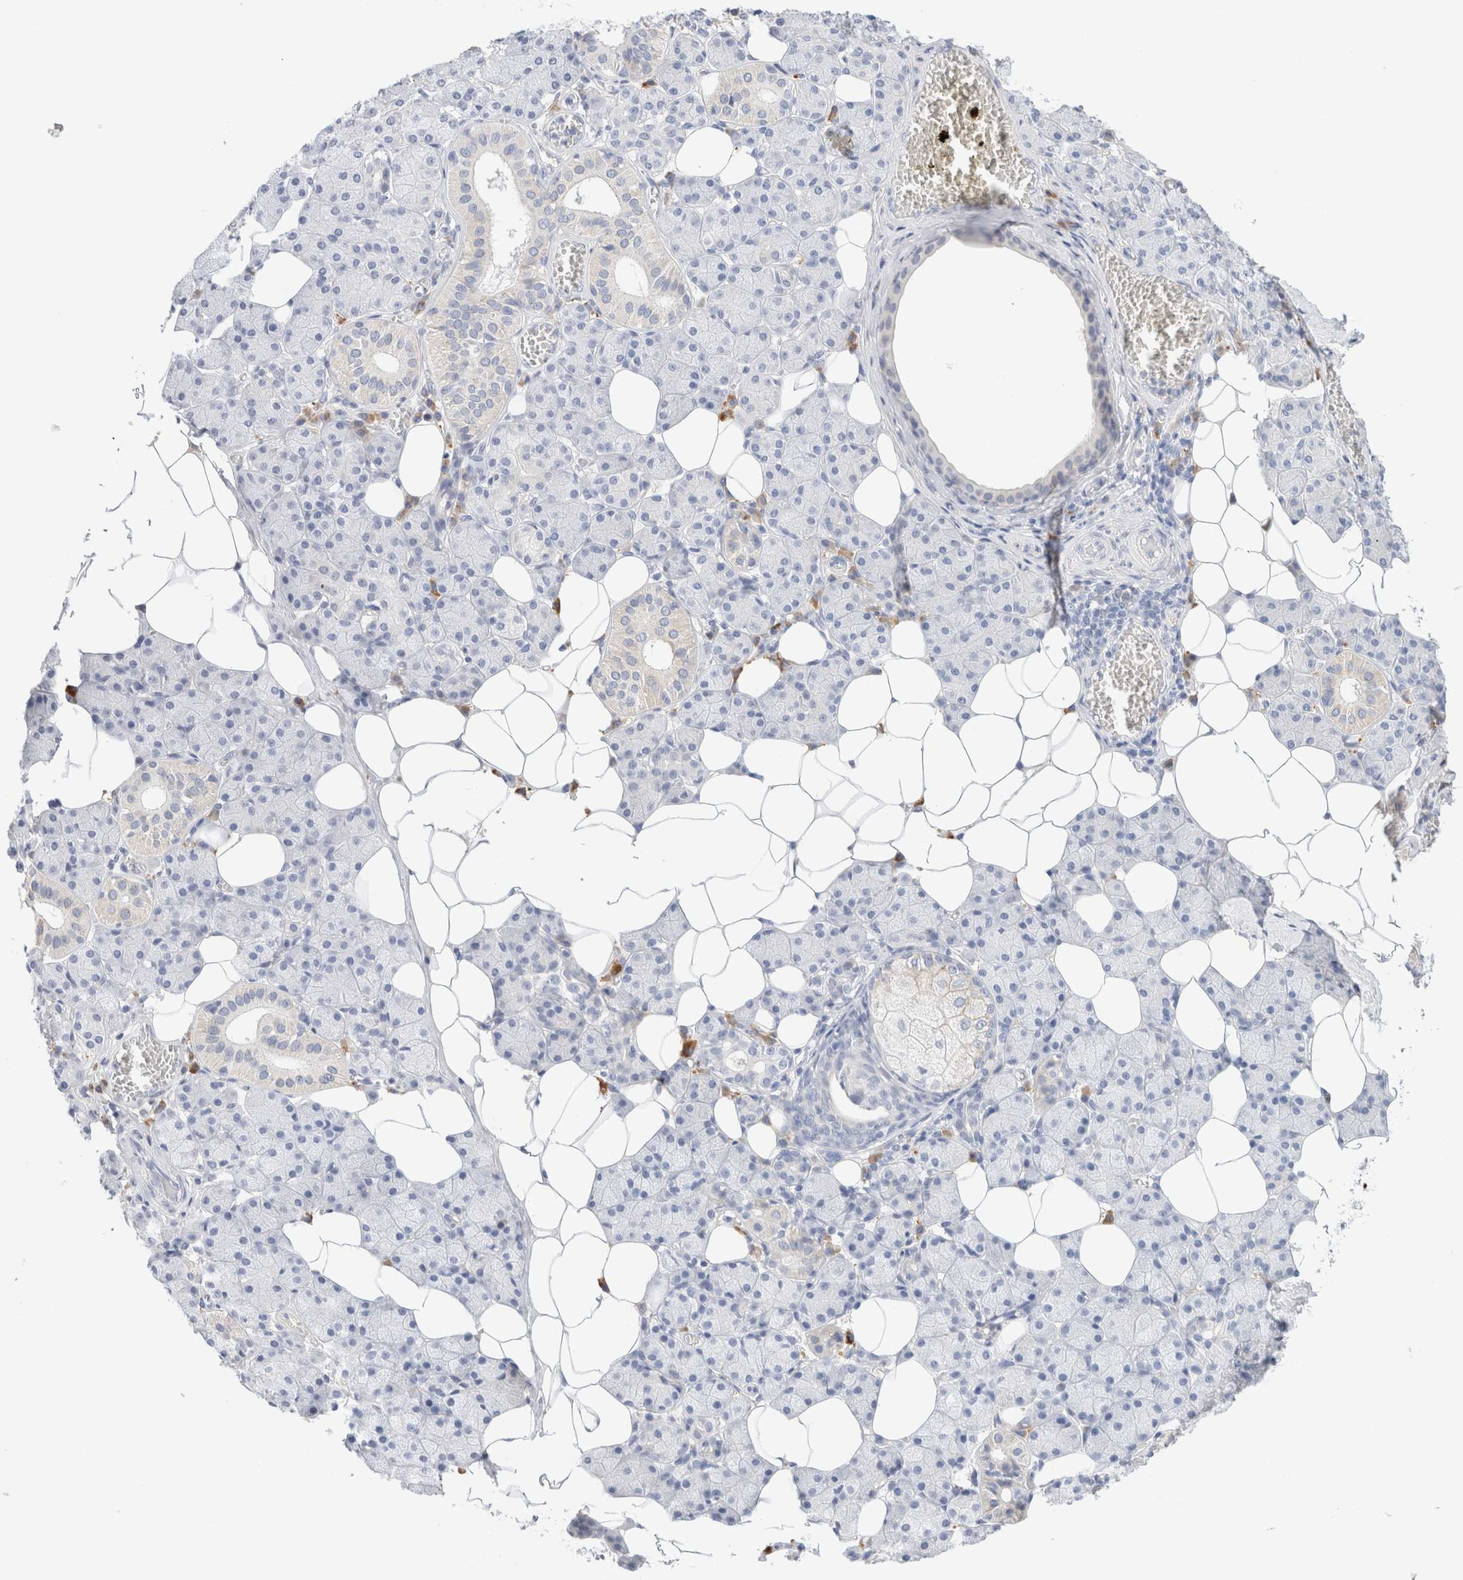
{"staining": {"intensity": "negative", "quantity": "none", "location": "none"}, "tissue": "salivary gland", "cell_type": "Glandular cells", "image_type": "normal", "snomed": [{"axis": "morphology", "description": "Normal tissue, NOS"}, {"axis": "topography", "description": "Salivary gland"}], "caption": "This is an immunohistochemistry photomicrograph of normal human salivary gland. There is no positivity in glandular cells.", "gene": "GADD45G", "patient": {"sex": "female", "age": 33}}